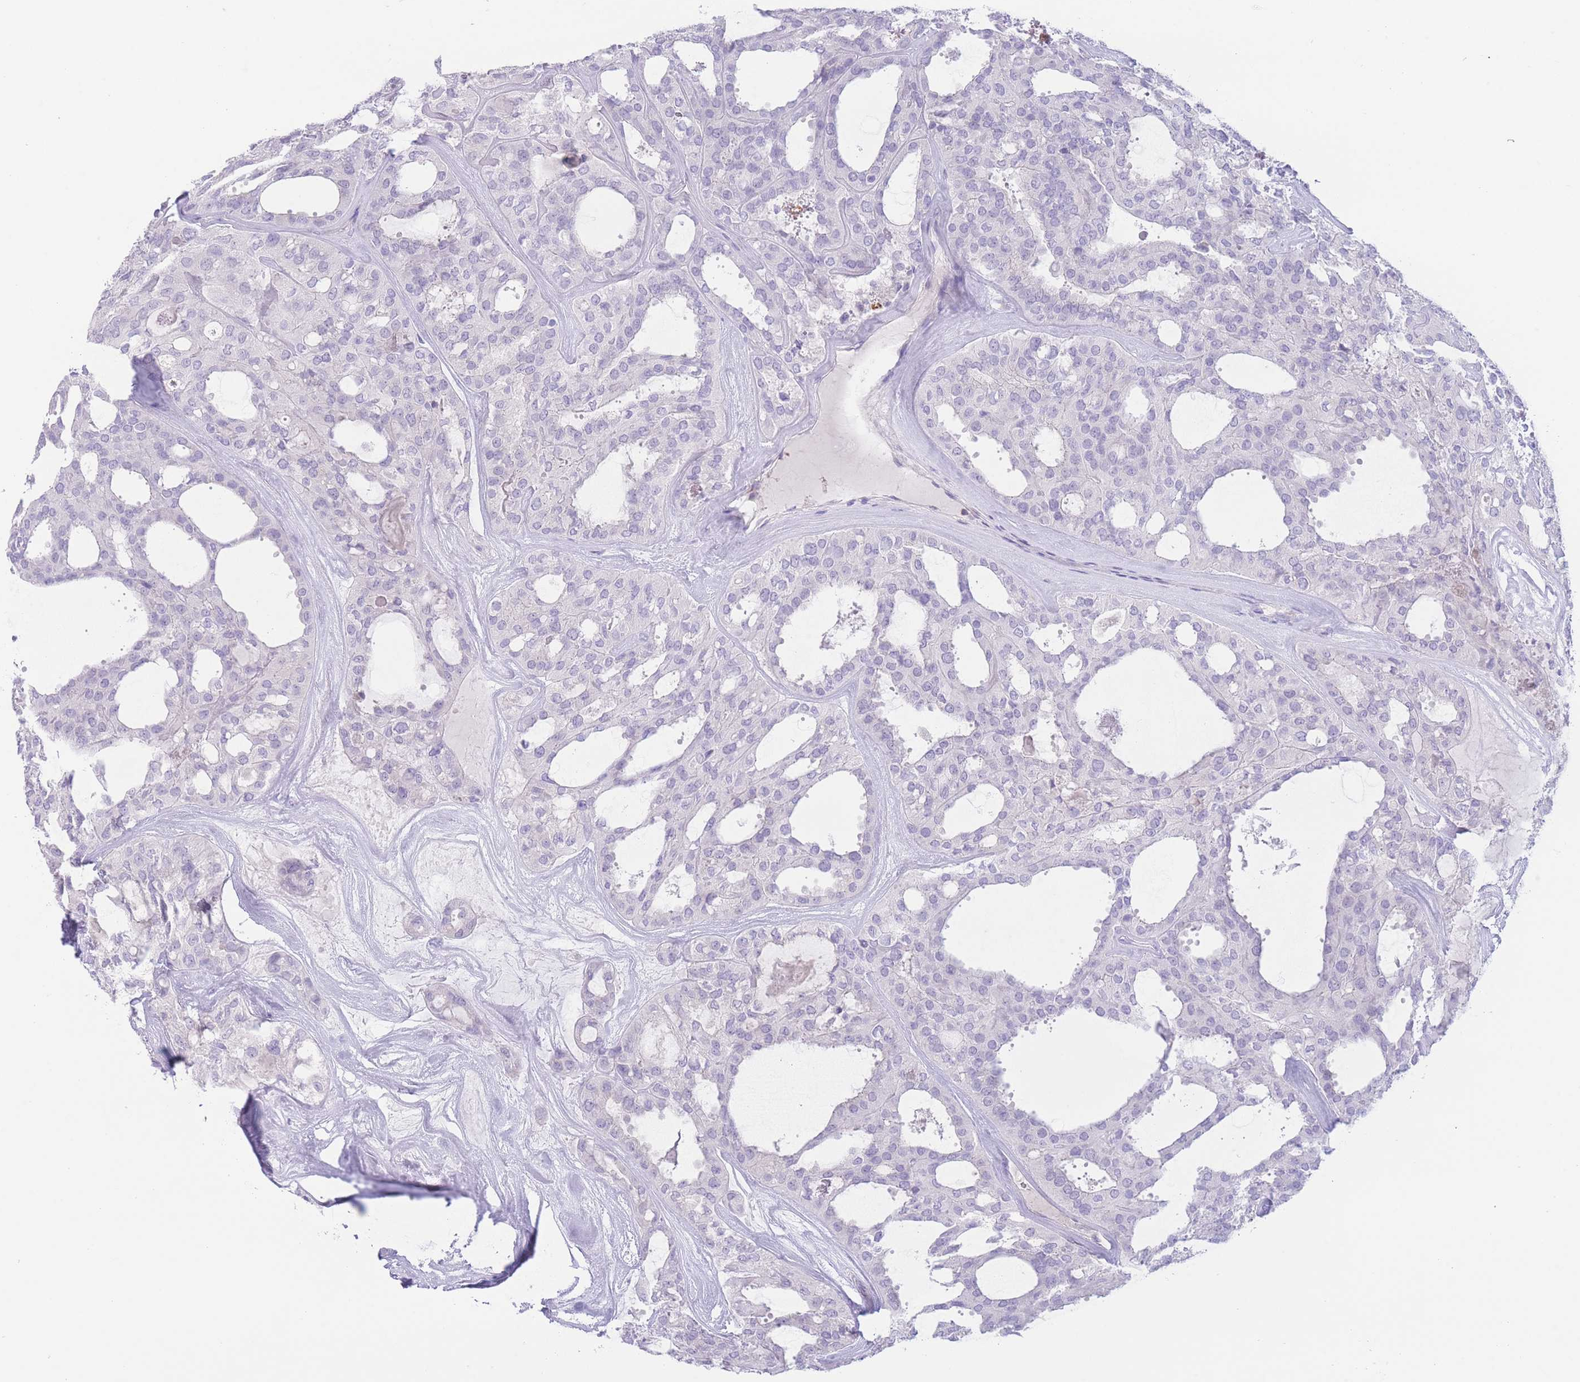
{"staining": {"intensity": "negative", "quantity": "none", "location": "none"}, "tissue": "thyroid cancer", "cell_type": "Tumor cells", "image_type": "cancer", "snomed": [{"axis": "morphology", "description": "Follicular adenoma carcinoma, NOS"}, {"axis": "topography", "description": "Thyroid gland"}], "caption": "Immunohistochemical staining of follicular adenoma carcinoma (thyroid) displays no significant staining in tumor cells. Nuclei are stained in blue.", "gene": "BHLHA15", "patient": {"sex": "male", "age": 75}}